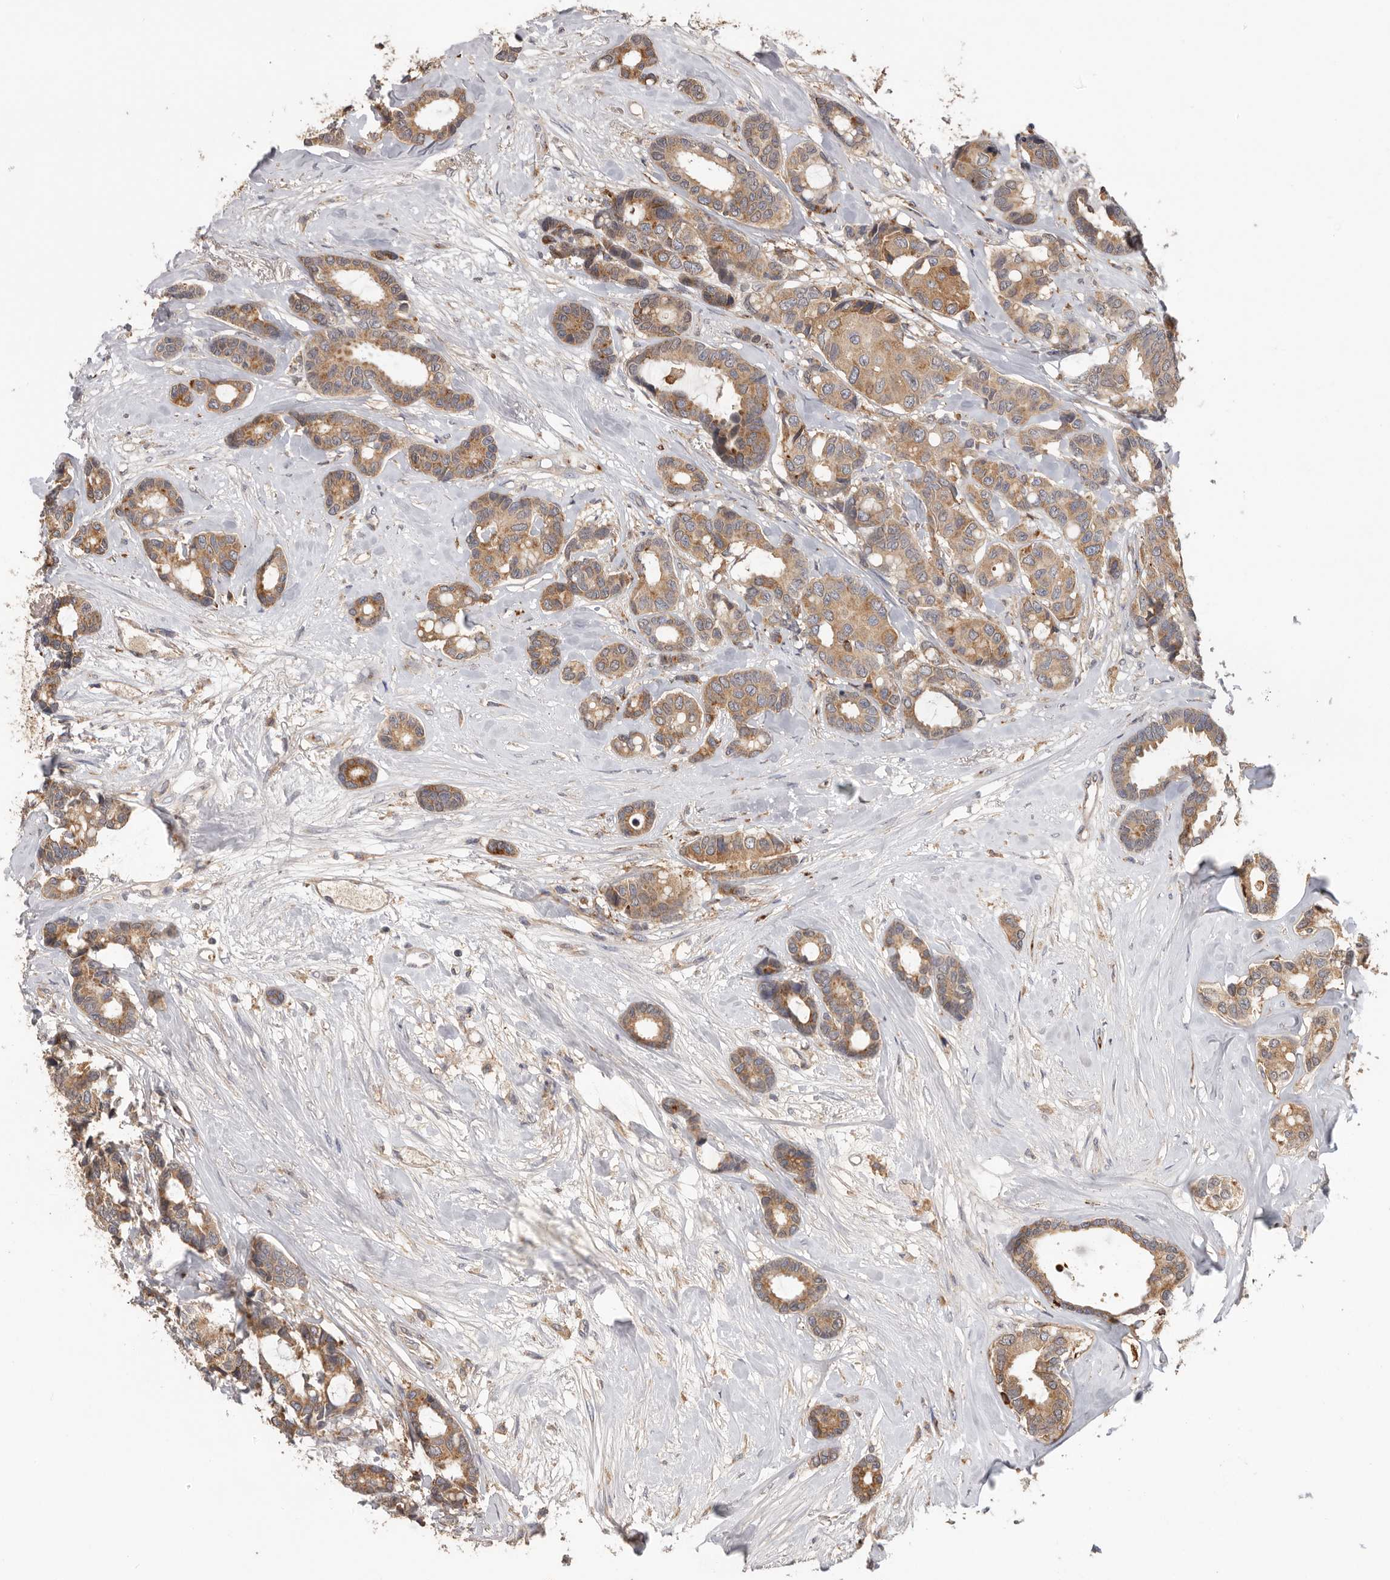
{"staining": {"intensity": "moderate", "quantity": ">75%", "location": "cytoplasmic/membranous"}, "tissue": "breast cancer", "cell_type": "Tumor cells", "image_type": "cancer", "snomed": [{"axis": "morphology", "description": "Duct carcinoma"}, {"axis": "topography", "description": "Breast"}], "caption": "Moderate cytoplasmic/membranous staining for a protein is appreciated in about >75% of tumor cells of breast cancer using immunohistochemistry.", "gene": "TFRC", "patient": {"sex": "female", "age": 87}}